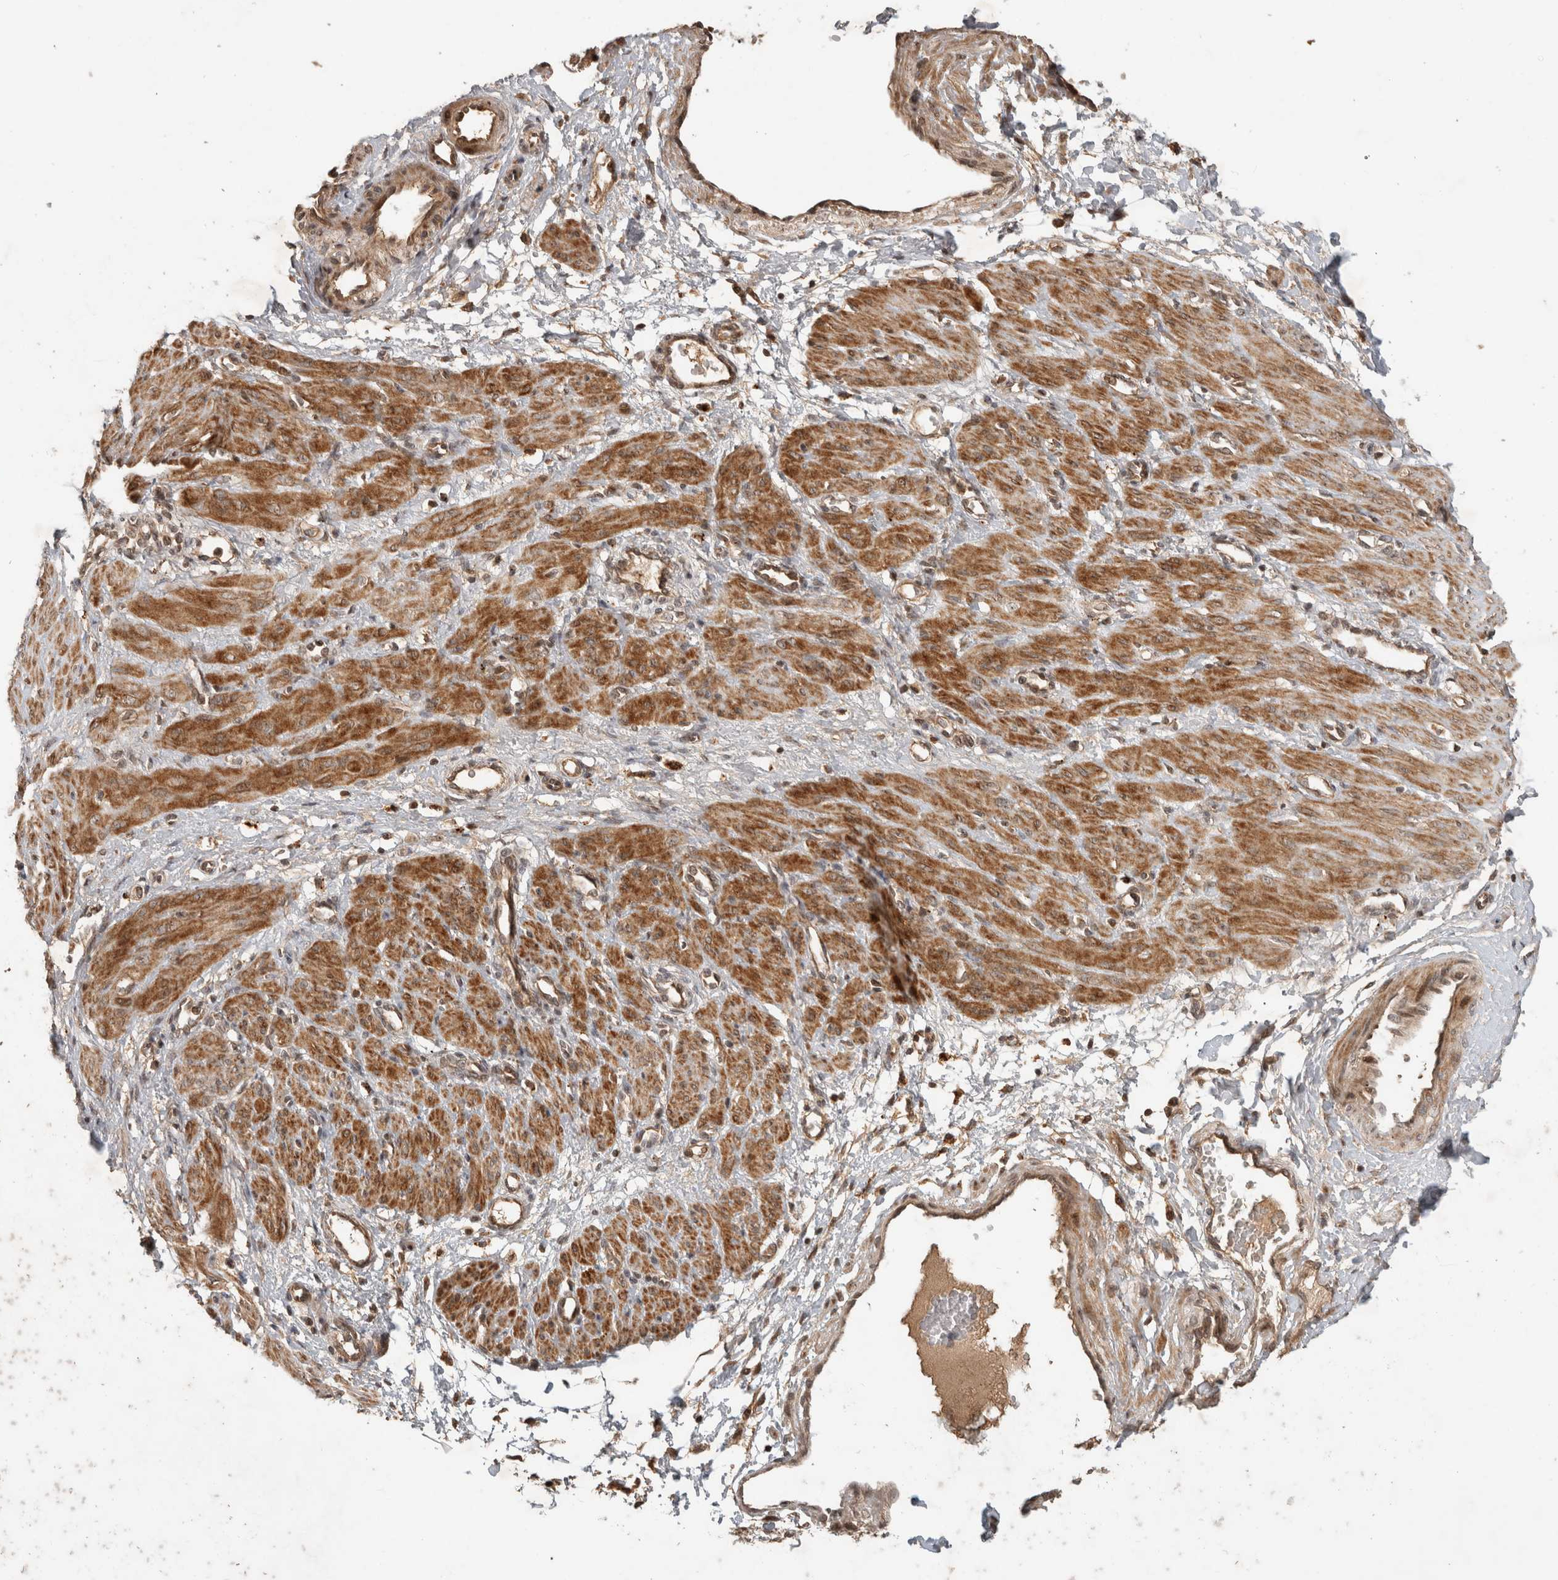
{"staining": {"intensity": "strong", "quantity": "25%-75%", "location": "cytoplasmic/membranous"}, "tissue": "smooth muscle", "cell_type": "Smooth muscle cells", "image_type": "normal", "snomed": [{"axis": "morphology", "description": "Normal tissue, NOS"}, {"axis": "topography", "description": "Endometrium"}], "caption": "Protein expression analysis of benign smooth muscle reveals strong cytoplasmic/membranous expression in about 25%-75% of smooth muscle cells.", "gene": "PITPNC1", "patient": {"sex": "female", "age": 33}}